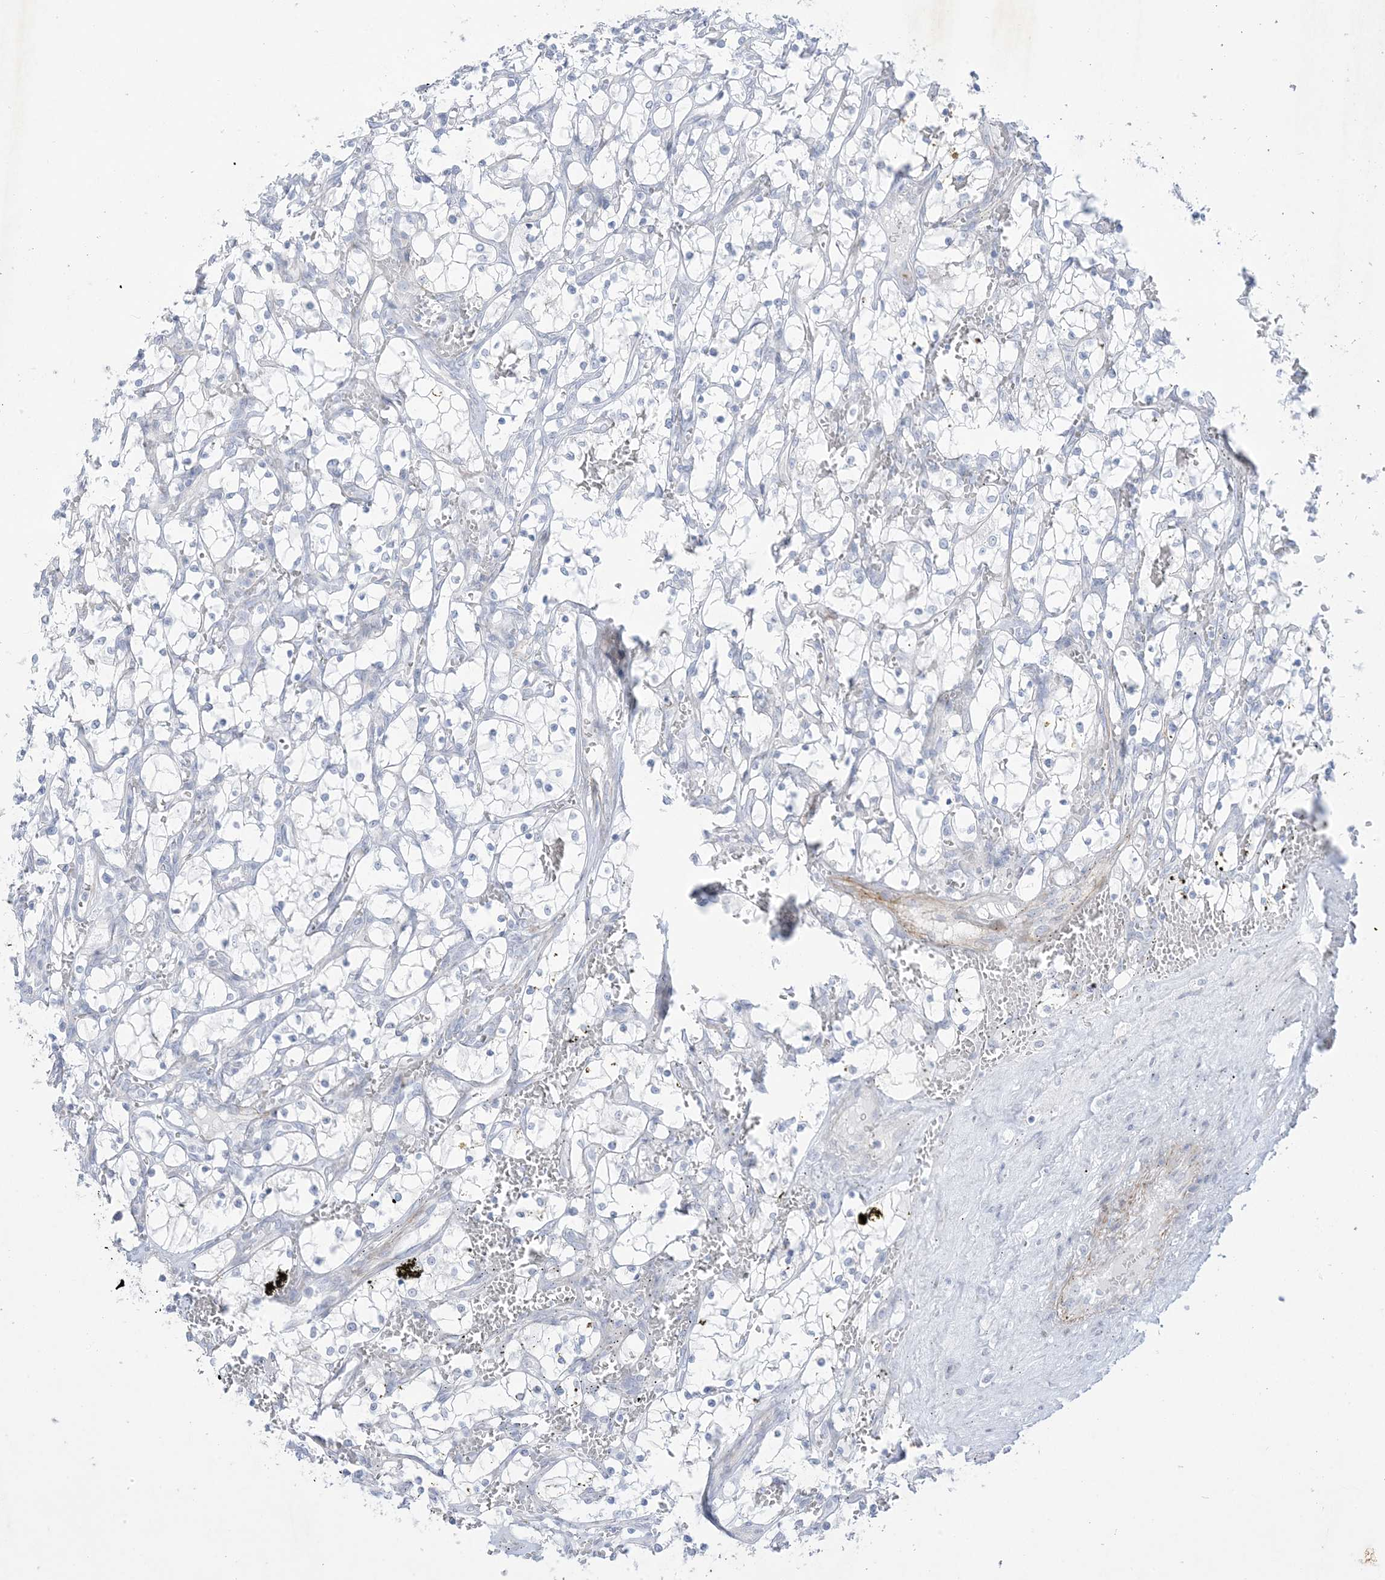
{"staining": {"intensity": "negative", "quantity": "none", "location": "none"}, "tissue": "renal cancer", "cell_type": "Tumor cells", "image_type": "cancer", "snomed": [{"axis": "morphology", "description": "Adenocarcinoma, NOS"}, {"axis": "topography", "description": "Kidney"}], "caption": "This is a histopathology image of immunohistochemistry staining of renal cancer, which shows no positivity in tumor cells. (DAB (3,3'-diaminobenzidine) immunohistochemistry (IHC) visualized using brightfield microscopy, high magnification).", "gene": "B3GNT7", "patient": {"sex": "female", "age": 69}}